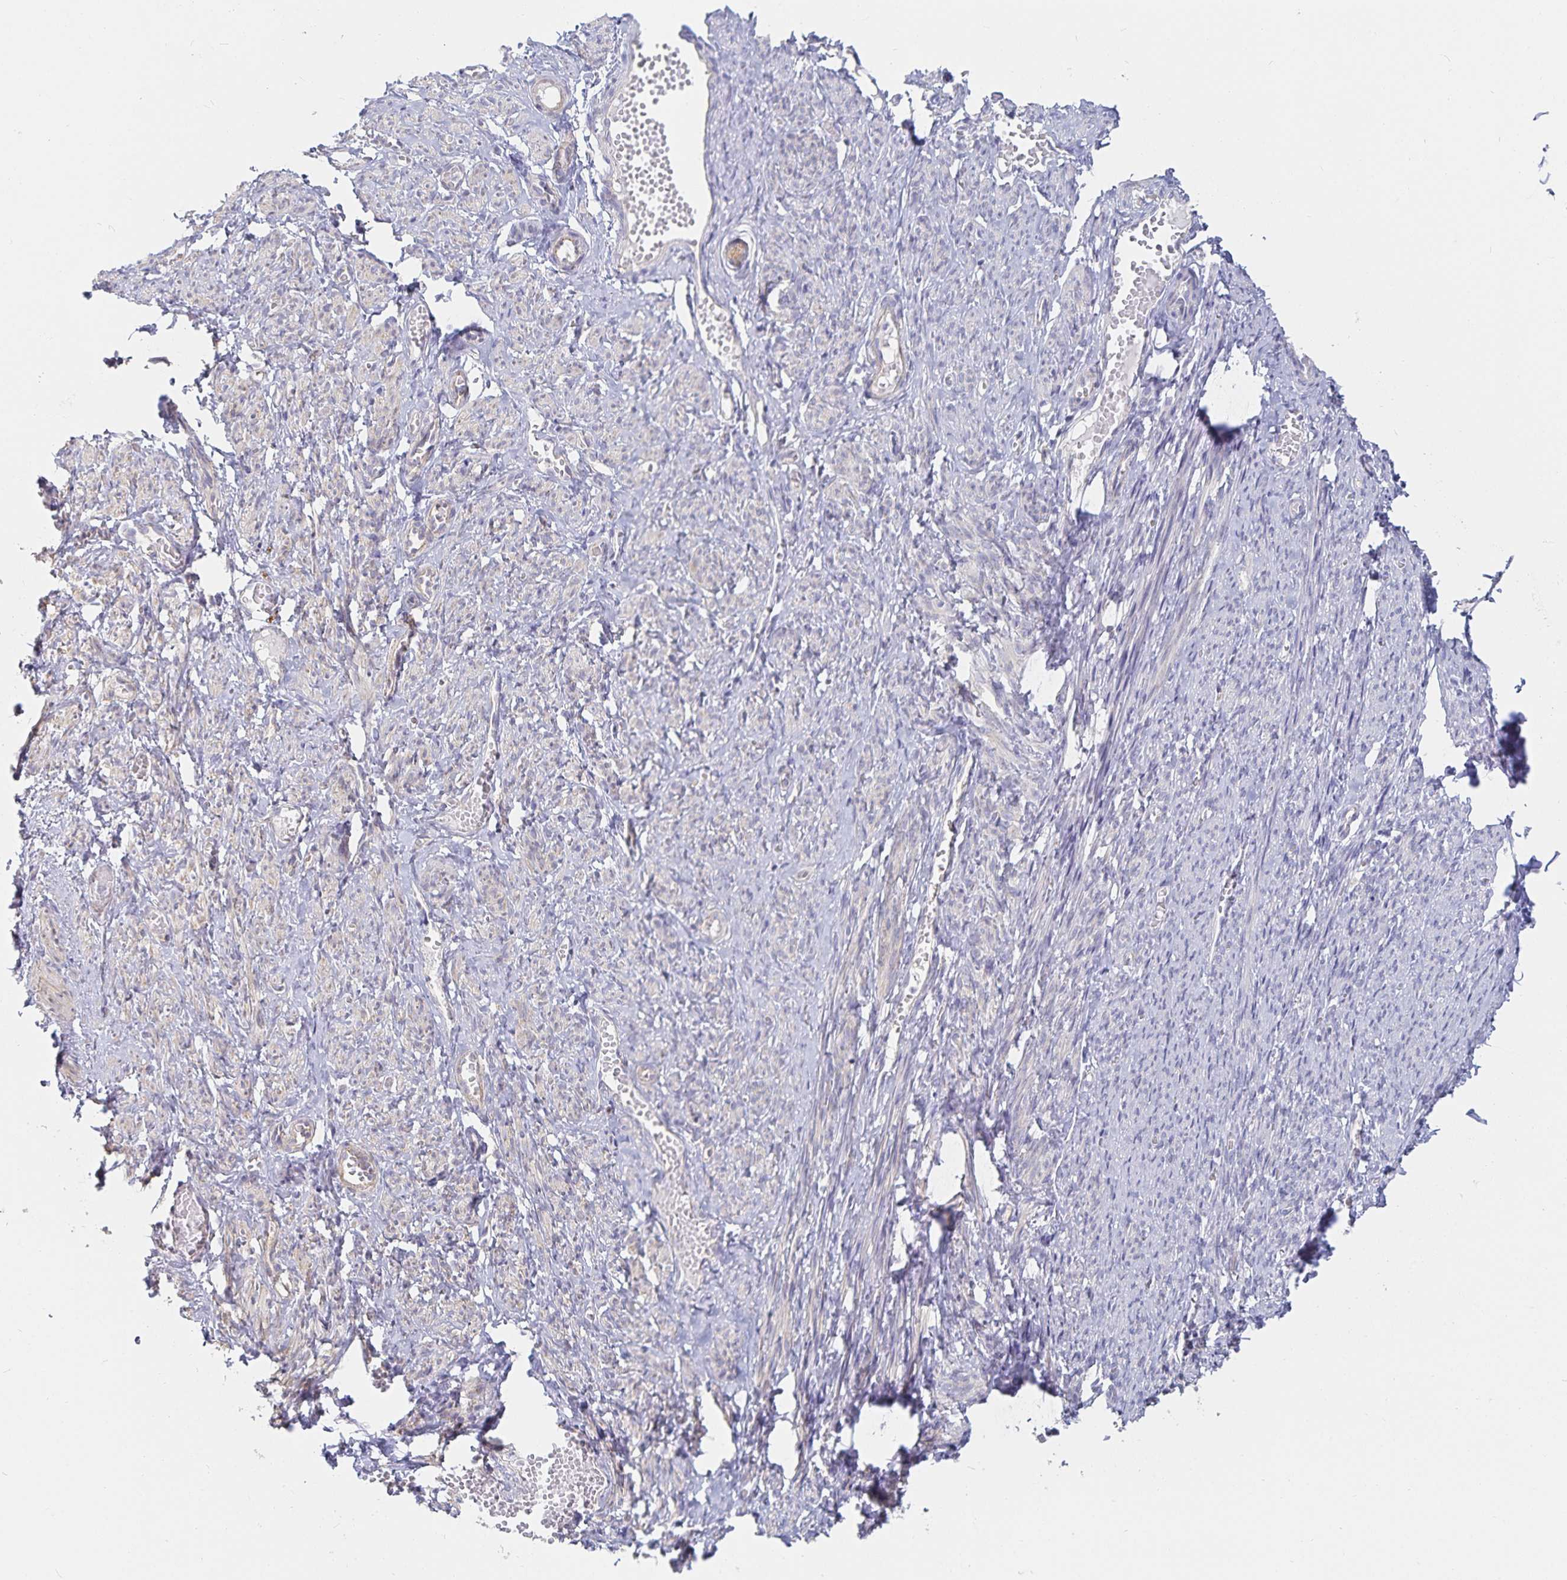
{"staining": {"intensity": "negative", "quantity": "none", "location": "none"}, "tissue": "smooth muscle", "cell_type": "Smooth muscle cells", "image_type": "normal", "snomed": [{"axis": "morphology", "description": "Normal tissue, NOS"}, {"axis": "topography", "description": "Smooth muscle"}], "caption": "The immunohistochemistry image has no significant expression in smooth muscle cells of smooth muscle. (DAB (3,3'-diaminobenzidine) IHC with hematoxylin counter stain).", "gene": "SFTPA1", "patient": {"sex": "female", "age": 65}}